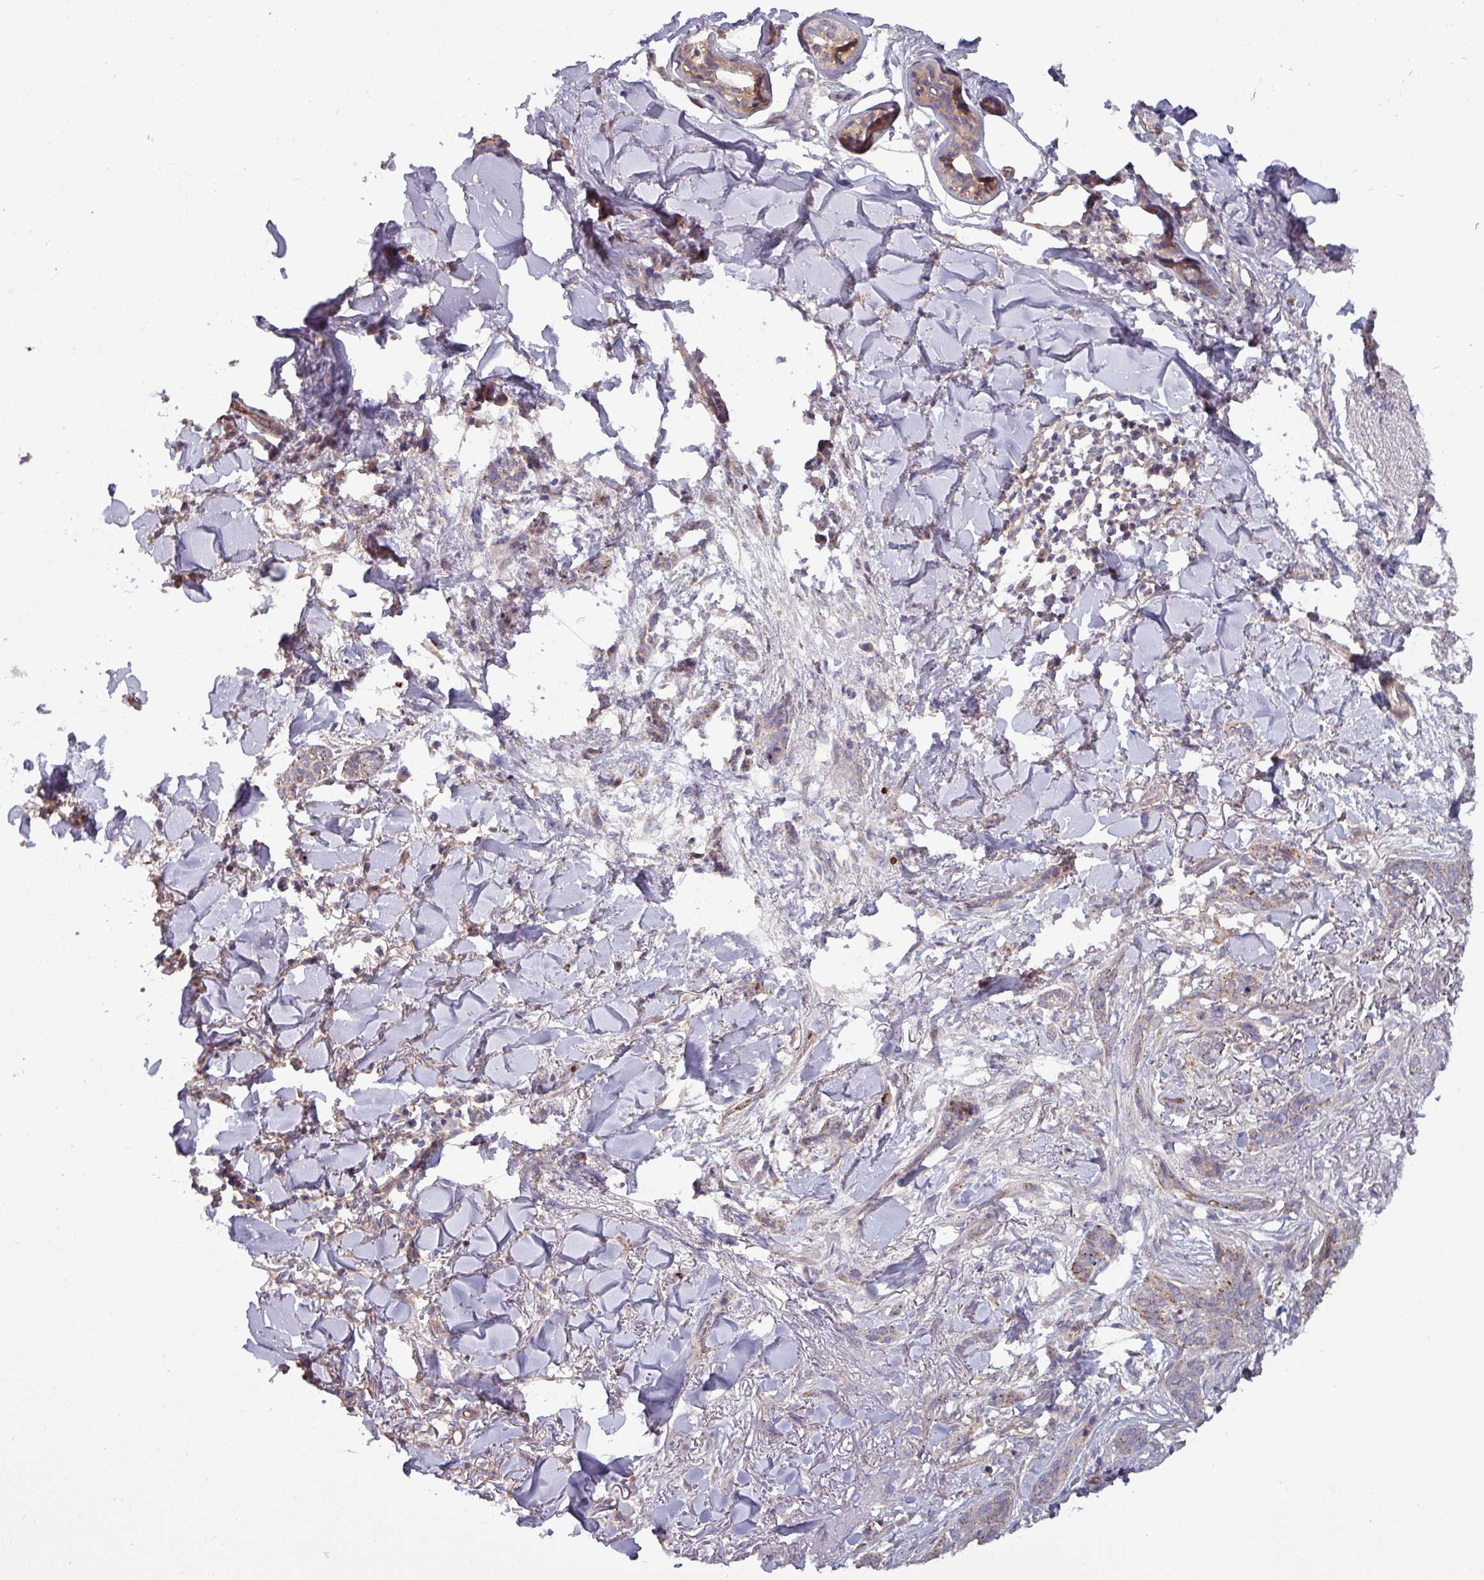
{"staining": {"intensity": "strong", "quantity": "<25%", "location": "cytoplasmic/membranous"}, "tissue": "skin cancer", "cell_type": "Tumor cells", "image_type": "cancer", "snomed": [{"axis": "morphology", "description": "Basal cell carcinoma"}, {"axis": "topography", "description": "Skin"}], "caption": "About <25% of tumor cells in human skin basal cell carcinoma show strong cytoplasmic/membranous protein positivity as visualized by brown immunohistochemical staining.", "gene": "PLIN2", "patient": {"sex": "male", "age": 52}}